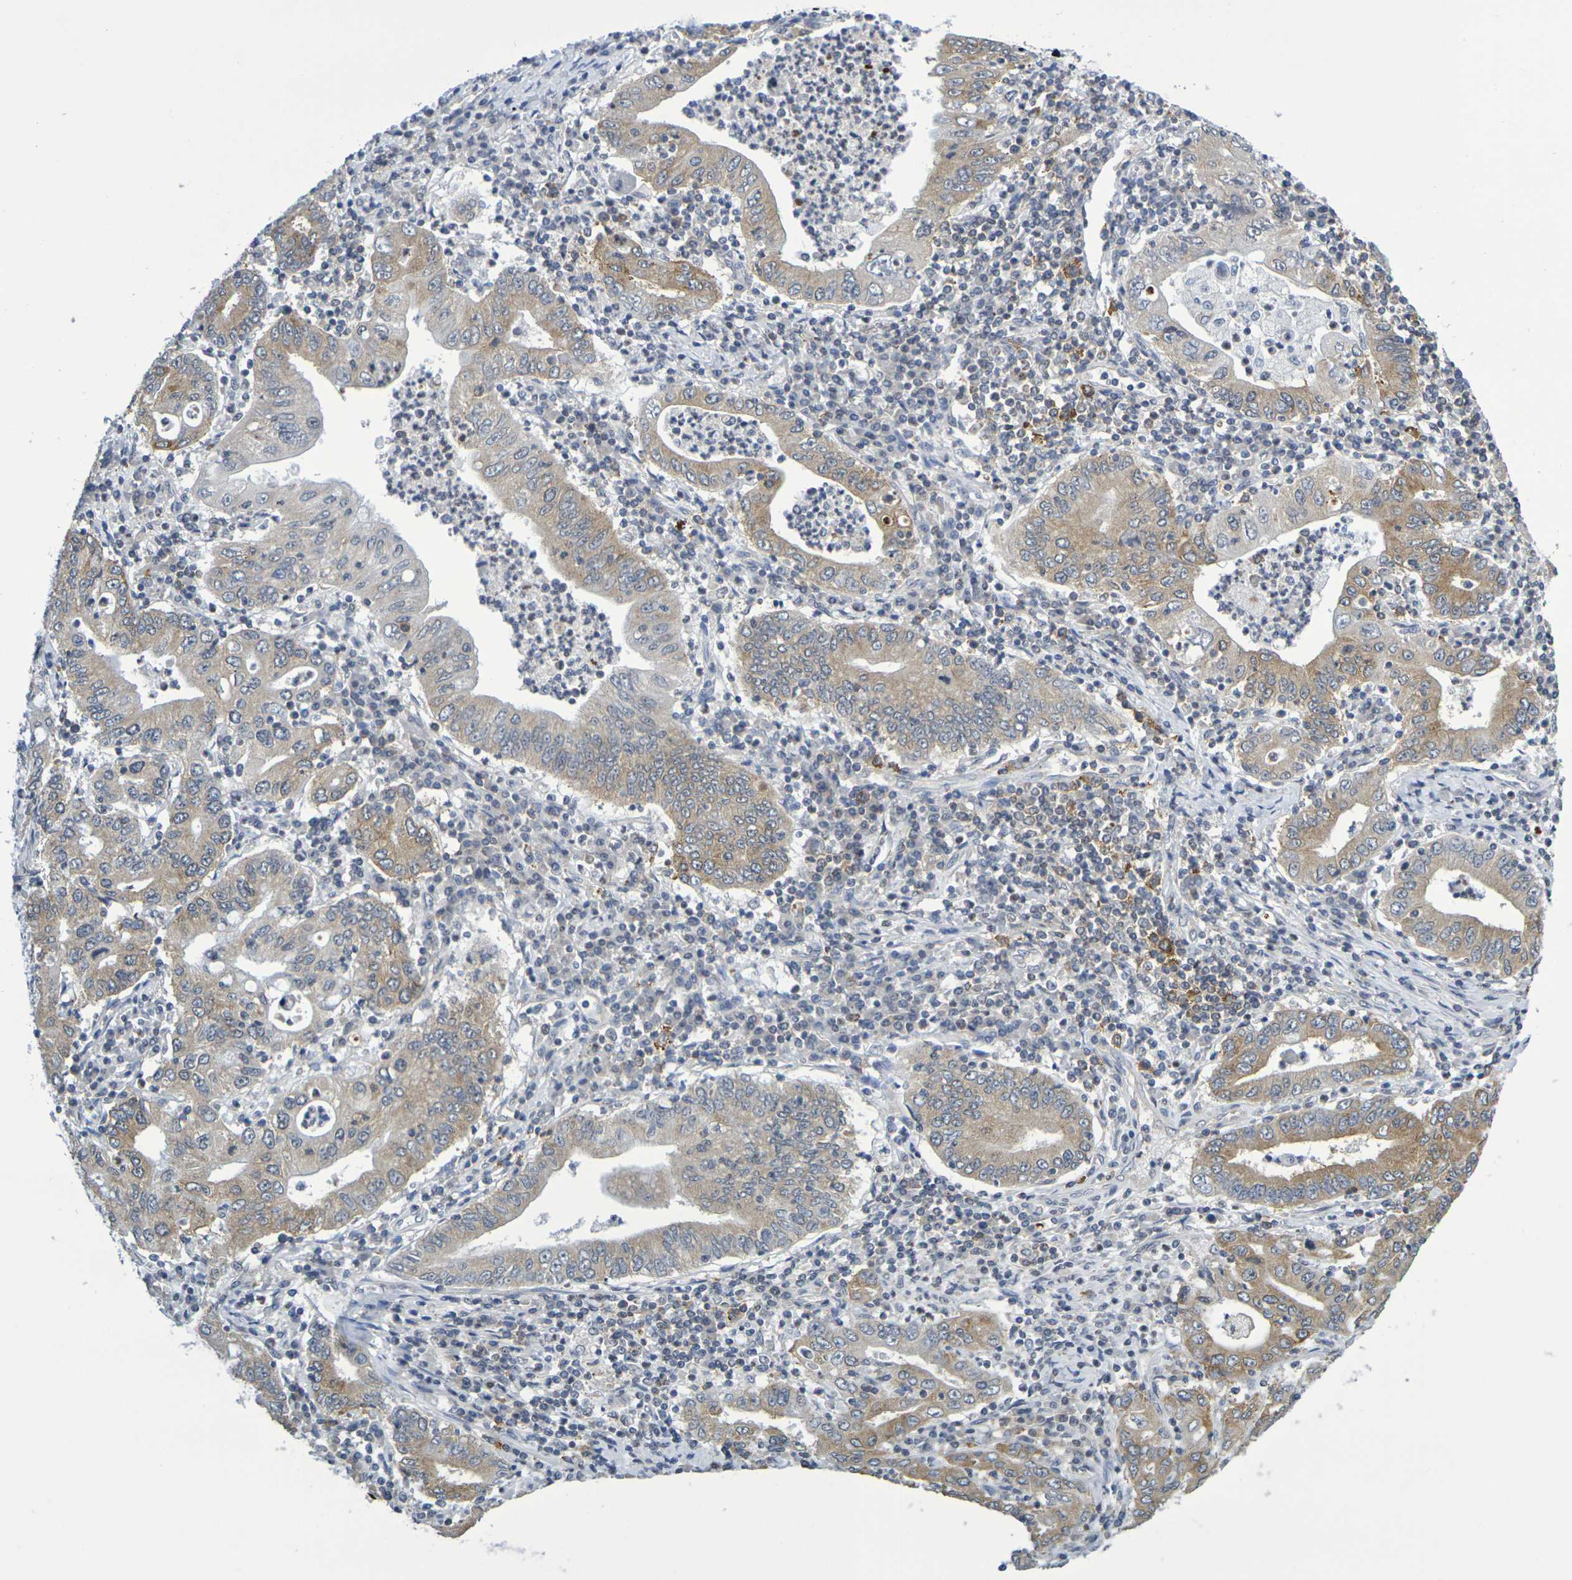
{"staining": {"intensity": "moderate", "quantity": ">75%", "location": "cytoplasmic/membranous"}, "tissue": "stomach cancer", "cell_type": "Tumor cells", "image_type": "cancer", "snomed": [{"axis": "morphology", "description": "Normal tissue, NOS"}, {"axis": "morphology", "description": "Adenocarcinoma, NOS"}, {"axis": "topography", "description": "Esophagus"}, {"axis": "topography", "description": "Stomach, upper"}, {"axis": "topography", "description": "Peripheral nerve tissue"}], "caption": "Protein expression analysis of human stomach cancer (adenocarcinoma) reveals moderate cytoplasmic/membranous expression in approximately >75% of tumor cells. (Stains: DAB in brown, nuclei in blue, Microscopy: brightfield microscopy at high magnification).", "gene": "CHRNB1", "patient": {"sex": "male", "age": 62}}